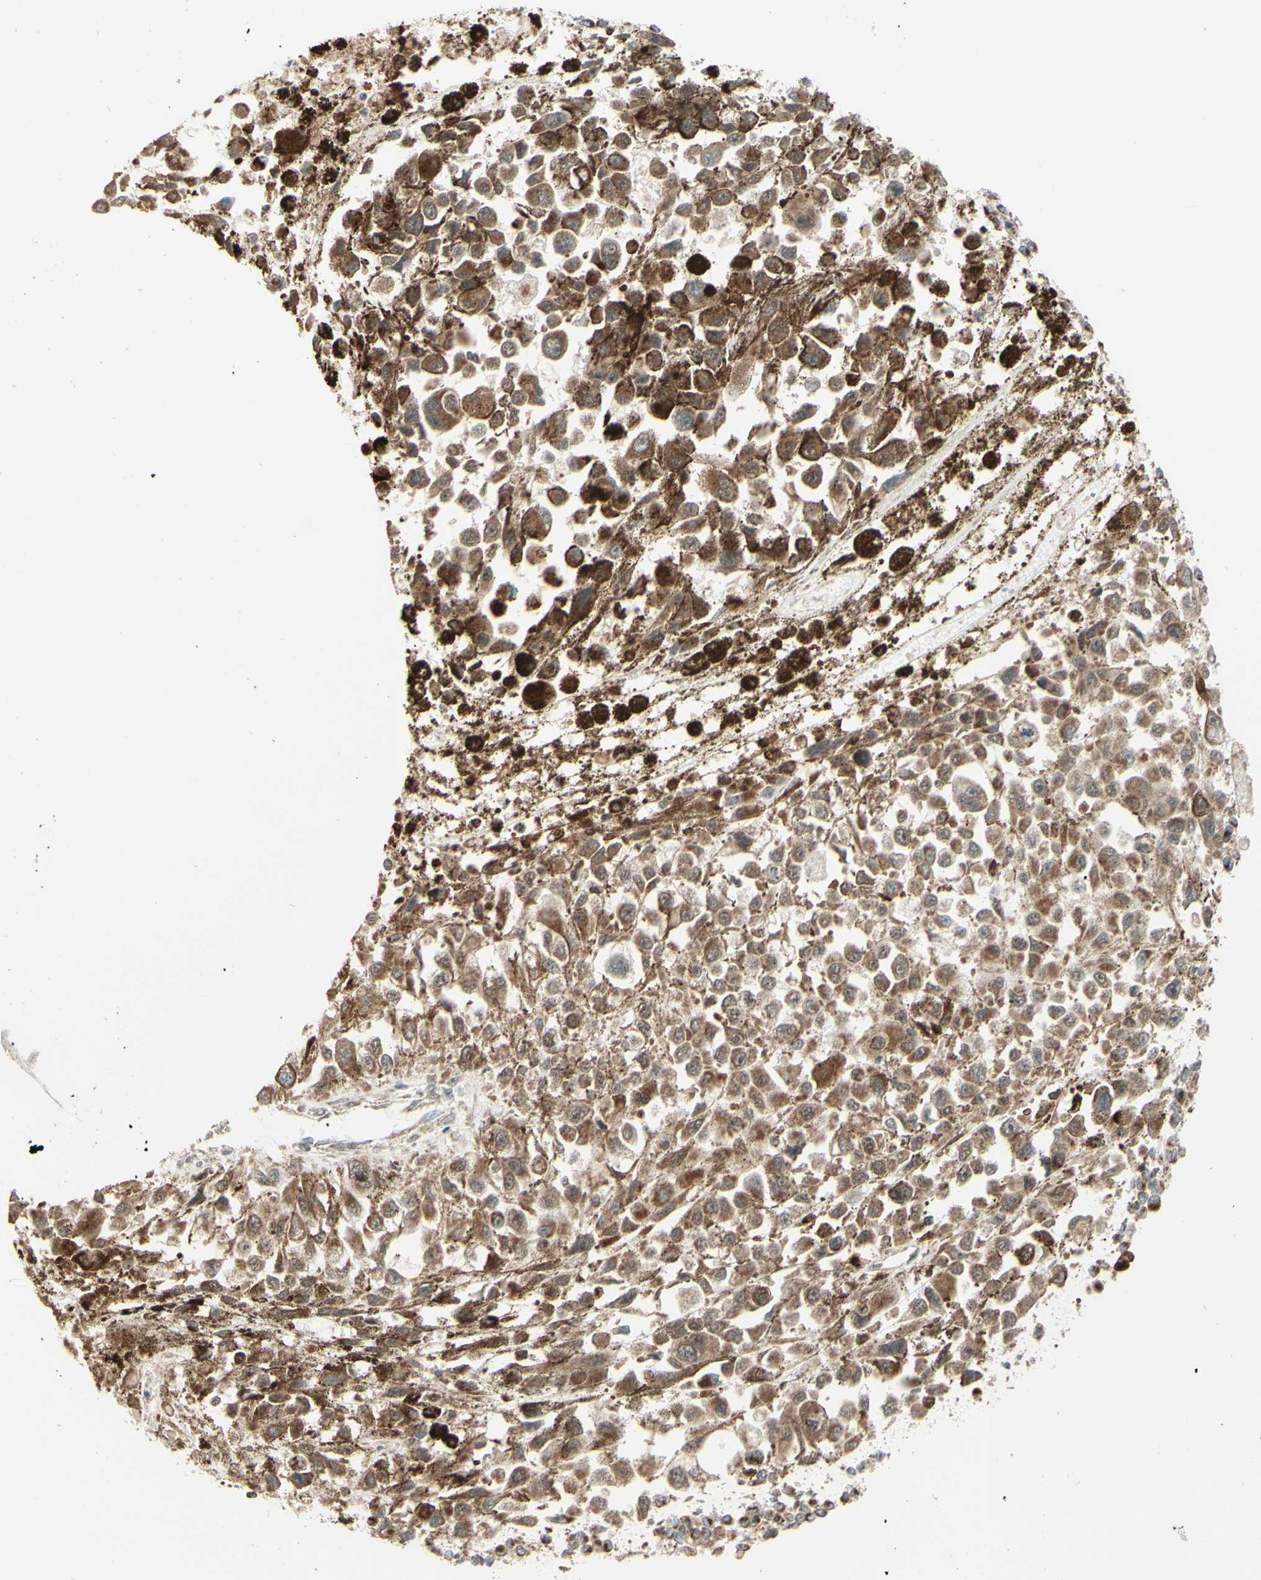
{"staining": {"intensity": "moderate", "quantity": ">75%", "location": "cytoplasmic/membranous"}, "tissue": "melanoma", "cell_type": "Tumor cells", "image_type": "cancer", "snomed": [{"axis": "morphology", "description": "Malignant melanoma, Metastatic site"}, {"axis": "topography", "description": "Lymph node"}], "caption": "Melanoma stained for a protein (brown) exhibits moderate cytoplasmic/membranous positive expression in approximately >75% of tumor cells.", "gene": "DHRS3", "patient": {"sex": "male", "age": 59}}